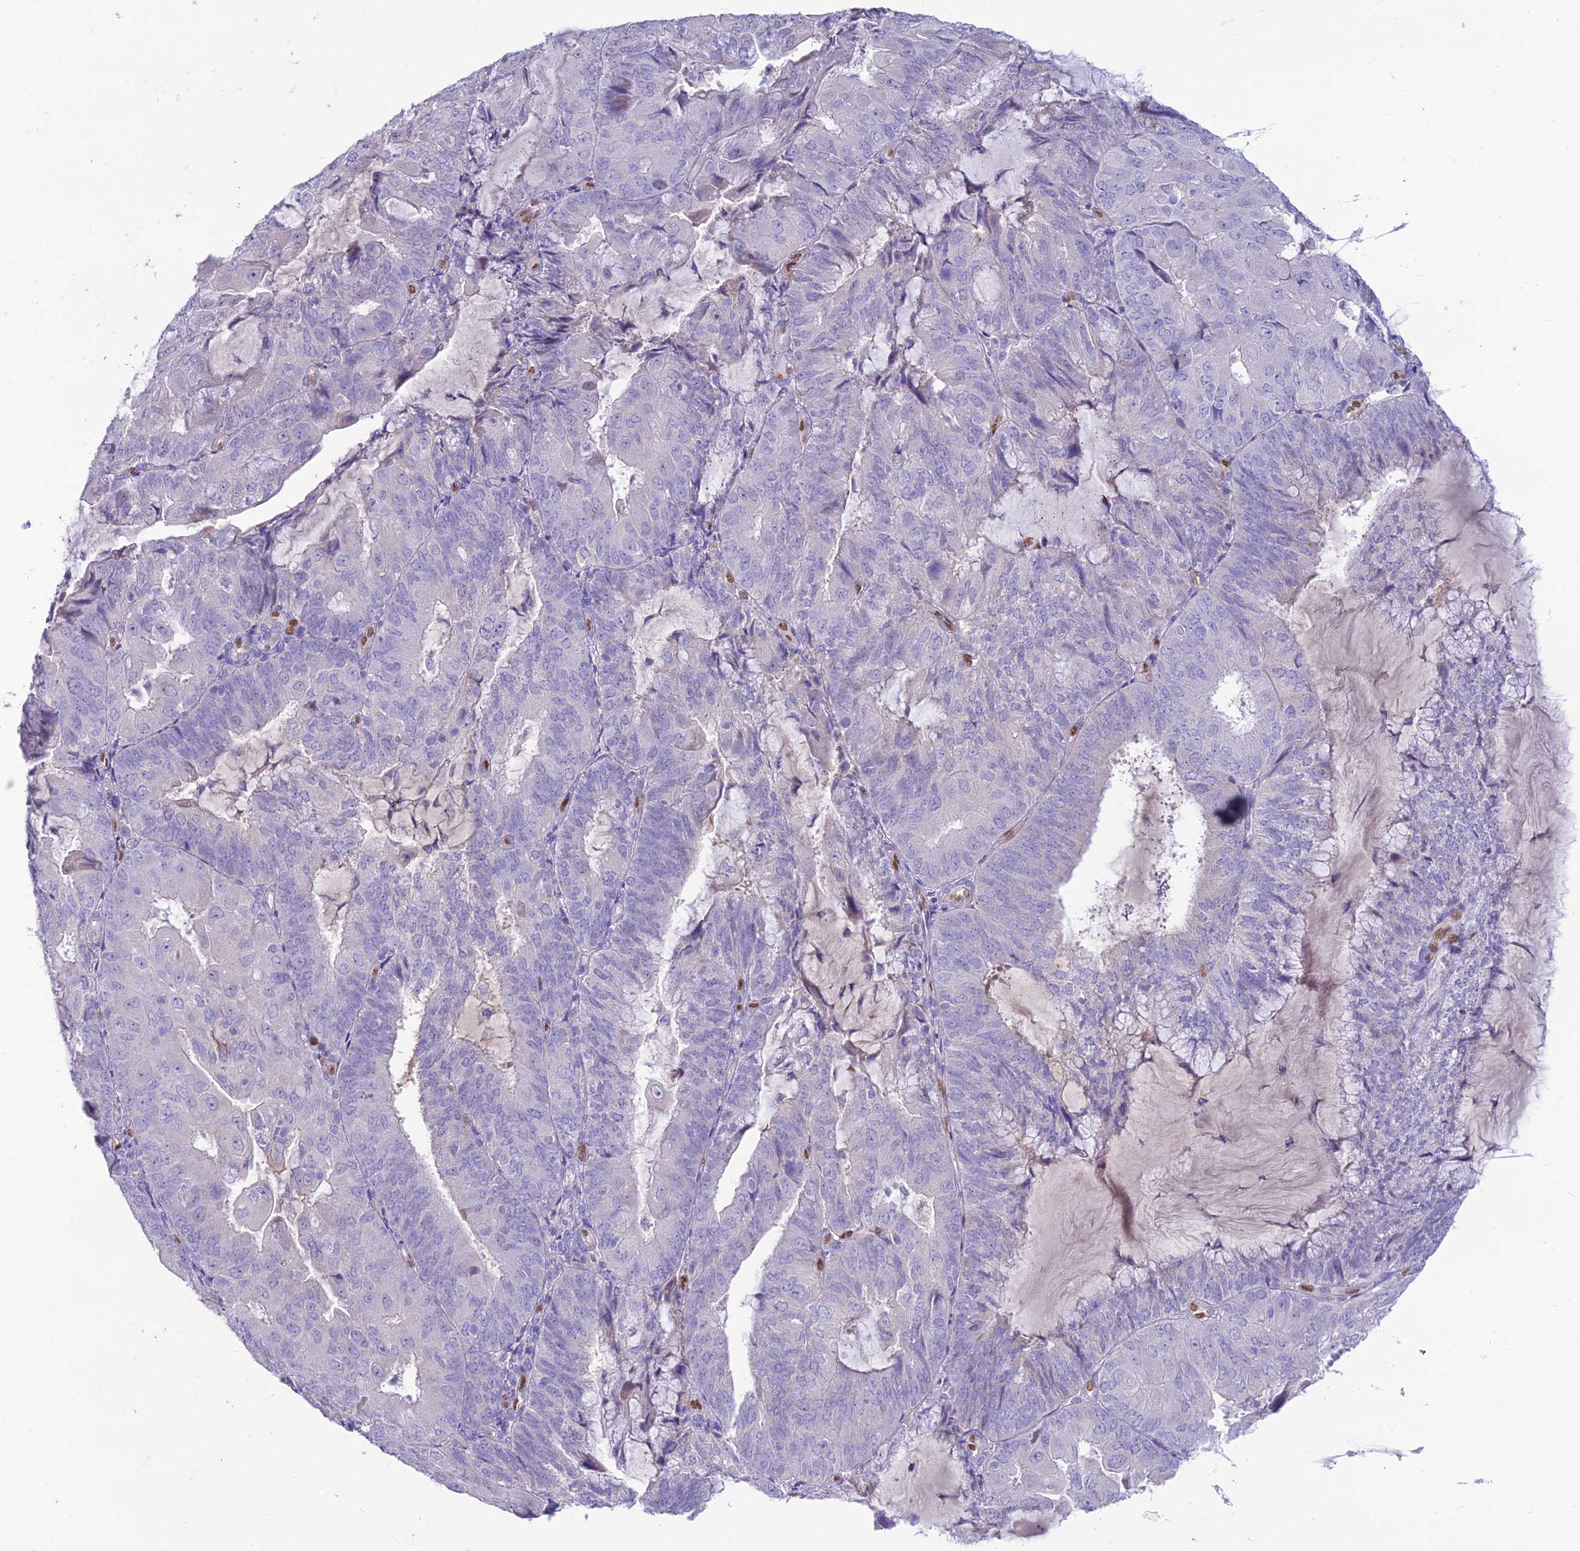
{"staining": {"intensity": "negative", "quantity": "none", "location": "none"}, "tissue": "endometrial cancer", "cell_type": "Tumor cells", "image_type": "cancer", "snomed": [{"axis": "morphology", "description": "Adenocarcinoma, NOS"}, {"axis": "topography", "description": "Endometrium"}], "caption": "Immunohistochemistry micrograph of human endometrial adenocarcinoma stained for a protein (brown), which exhibits no positivity in tumor cells.", "gene": "NOVA2", "patient": {"sex": "female", "age": 81}}